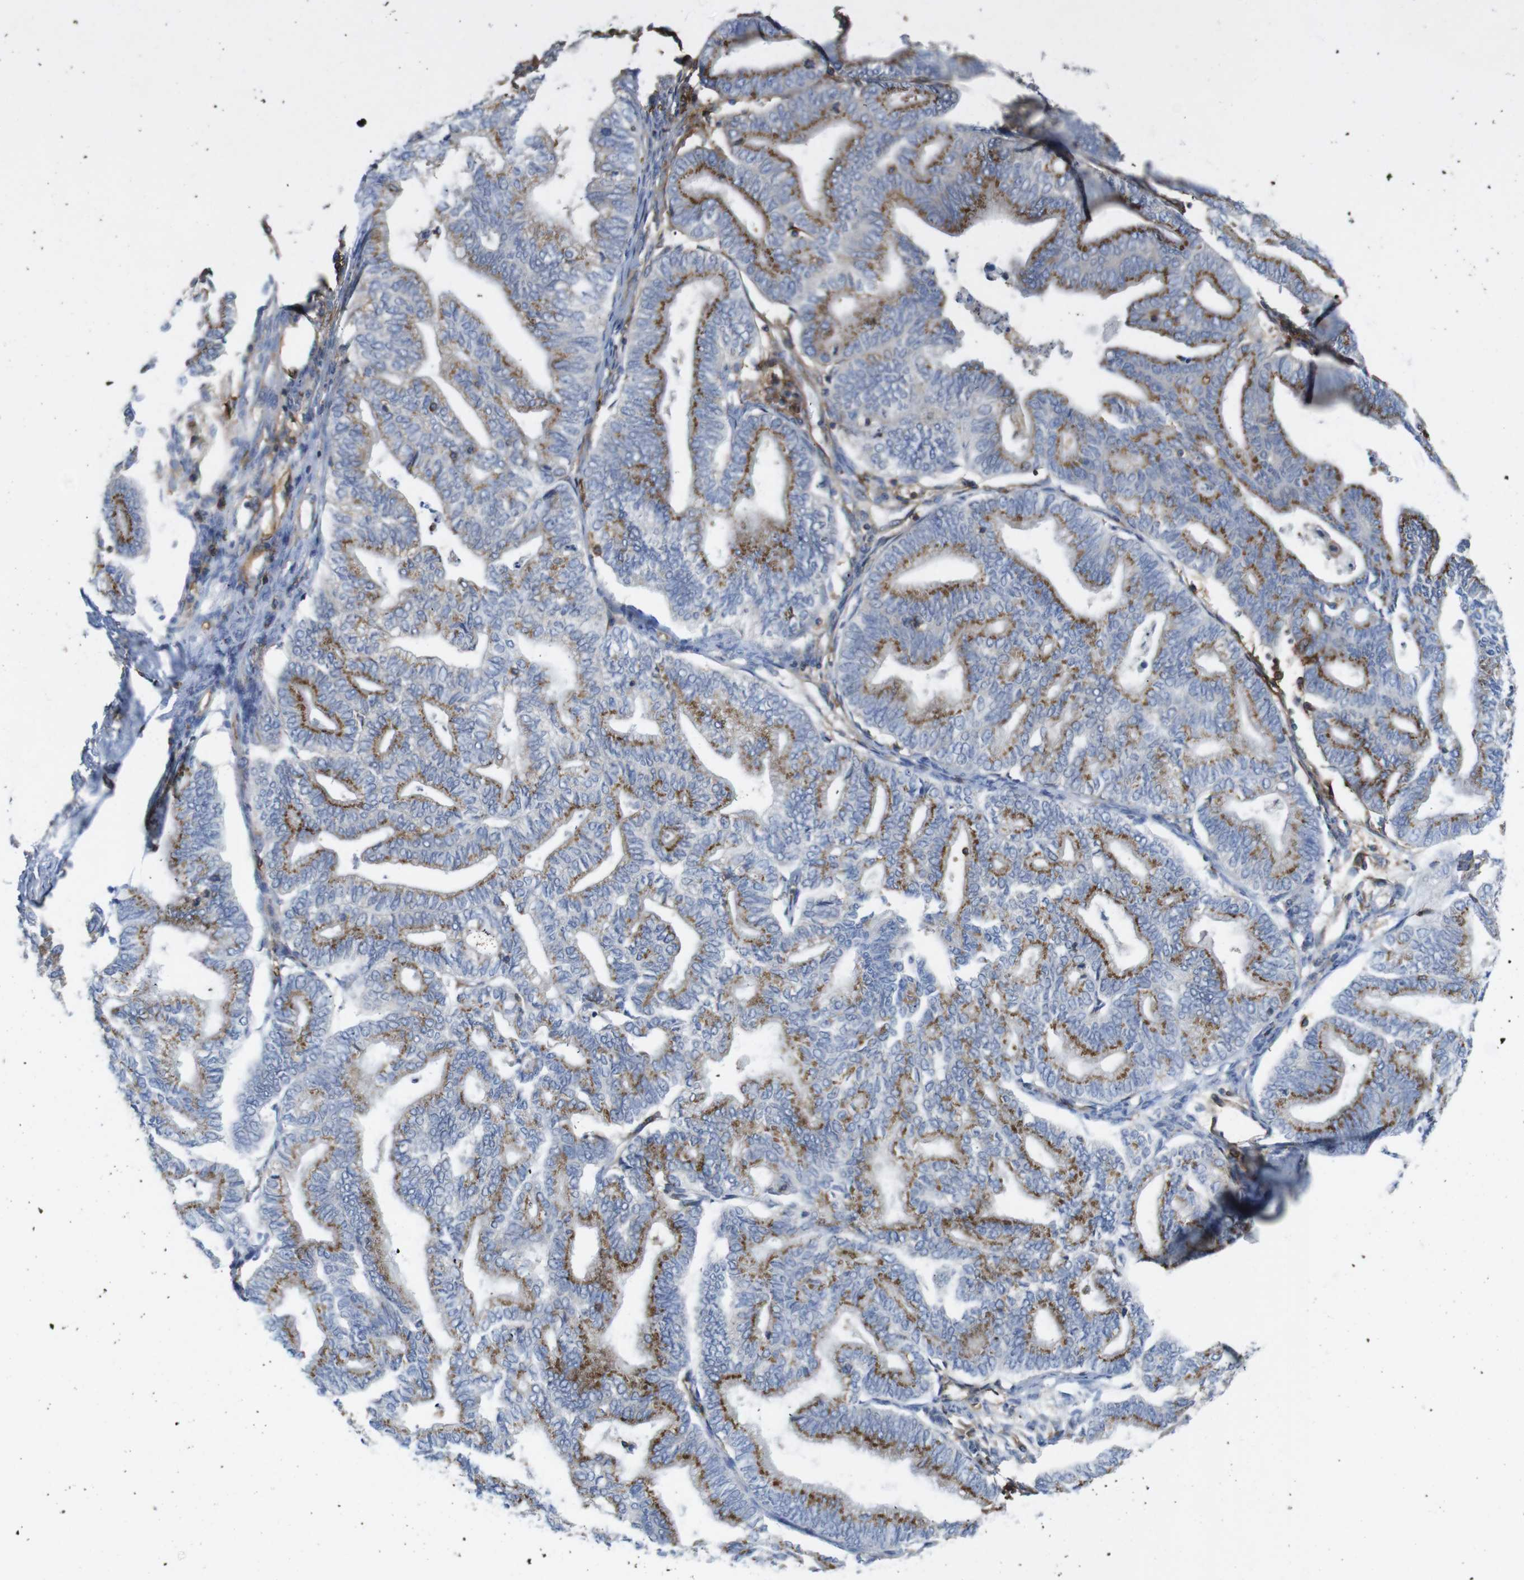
{"staining": {"intensity": "moderate", "quantity": ">75%", "location": "cytoplasmic/membranous"}, "tissue": "endometrial cancer", "cell_type": "Tumor cells", "image_type": "cancer", "snomed": [{"axis": "morphology", "description": "Adenocarcinoma, NOS"}, {"axis": "topography", "description": "Endometrium"}], "caption": "Immunohistochemistry histopathology image of neoplastic tissue: human endometrial cancer (adenocarcinoma) stained using immunohistochemistry (IHC) exhibits medium levels of moderate protein expression localized specifically in the cytoplasmic/membranous of tumor cells, appearing as a cytoplasmic/membranous brown color.", "gene": "CCR6", "patient": {"sex": "female", "age": 79}}